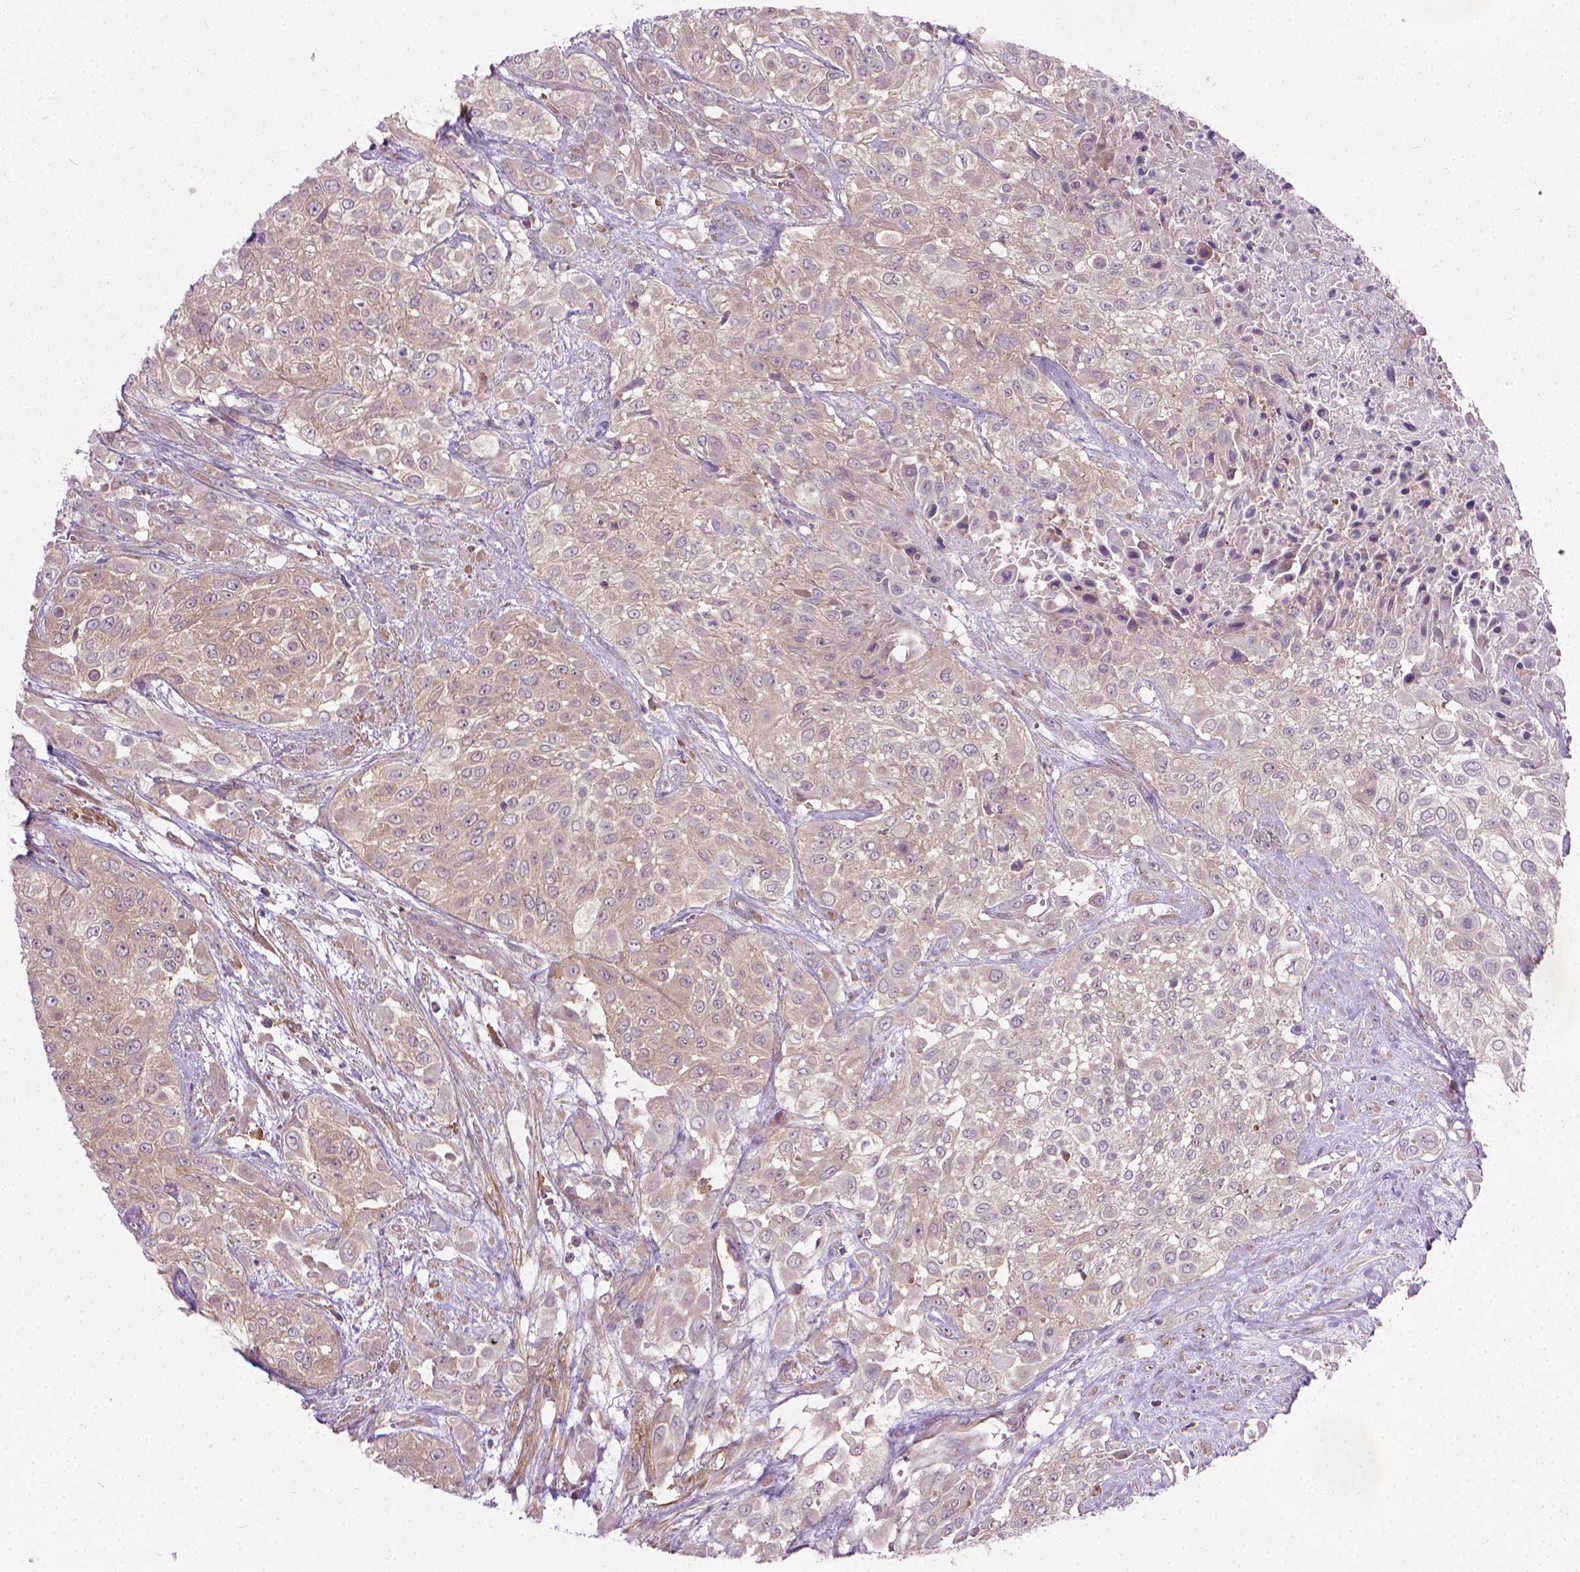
{"staining": {"intensity": "weak", "quantity": ">75%", "location": "cytoplasmic/membranous"}, "tissue": "urothelial cancer", "cell_type": "Tumor cells", "image_type": "cancer", "snomed": [{"axis": "morphology", "description": "Urothelial carcinoma, High grade"}, {"axis": "topography", "description": "Urinary bladder"}], "caption": "A brown stain highlights weak cytoplasmic/membranous positivity of a protein in urothelial cancer tumor cells. The protein of interest is shown in brown color, while the nuclei are stained blue.", "gene": "PRAG1", "patient": {"sex": "male", "age": 57}}